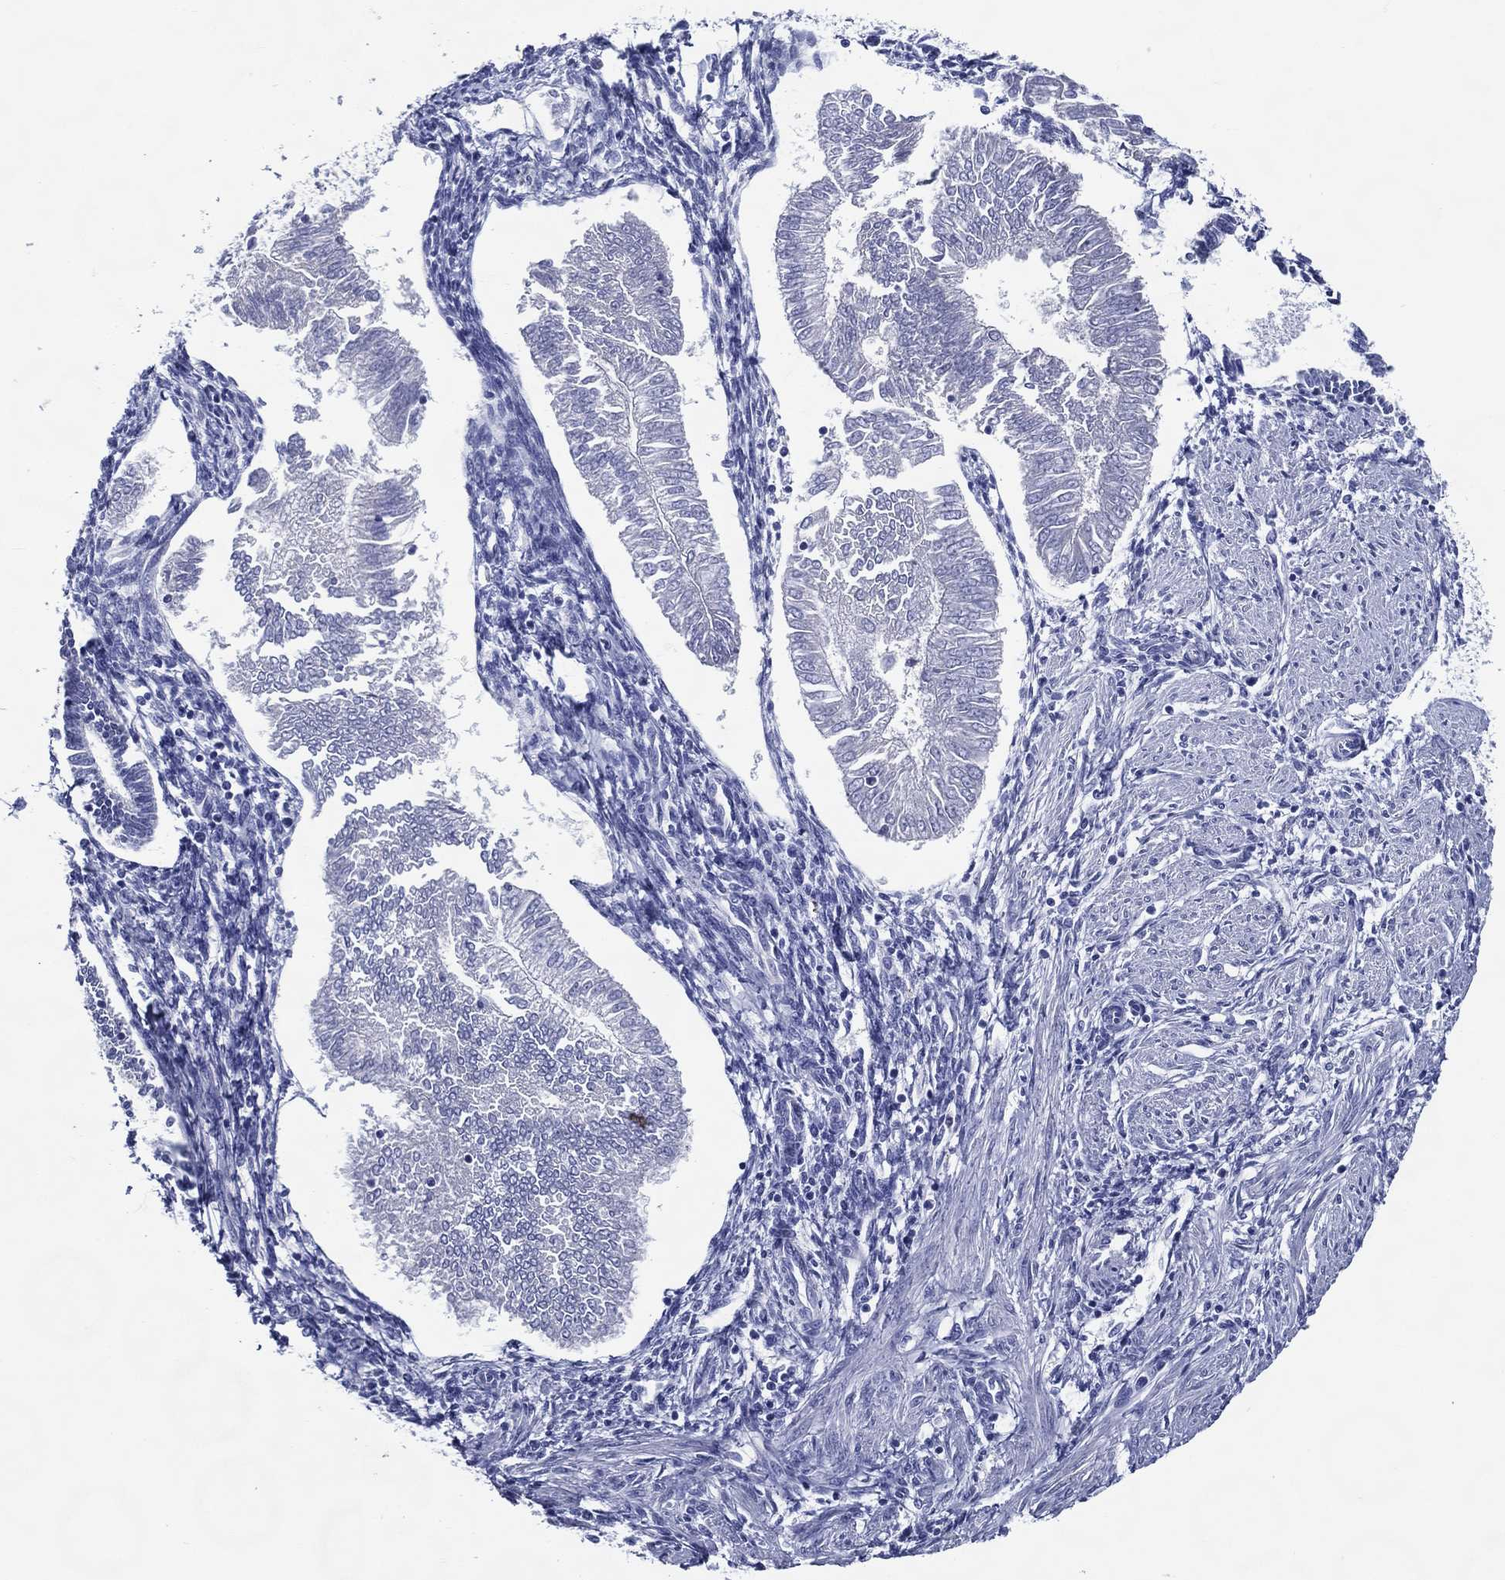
{"staining": {"intensity": "negative", "quantity": "none", "location": "none"}, "tissue": "endometrial cancer", "cell_type": "Tumor cells", "image_type": "cancer", "snomed": [{"axis": "morphology", "description": "Adenocarcinoma, NOS"}, {"axis": "topography", "description": "Endometrium"}], "caption": "IHC image of neoplastic tissue: endometrial cancer (adenocarcinoma) stained with DAB (3,3'-diaminobenzidine) reveals no significant protein positivity in tumor cells.", "gene": "ACE2", "patient": {"sex": "female", "age": 53}}